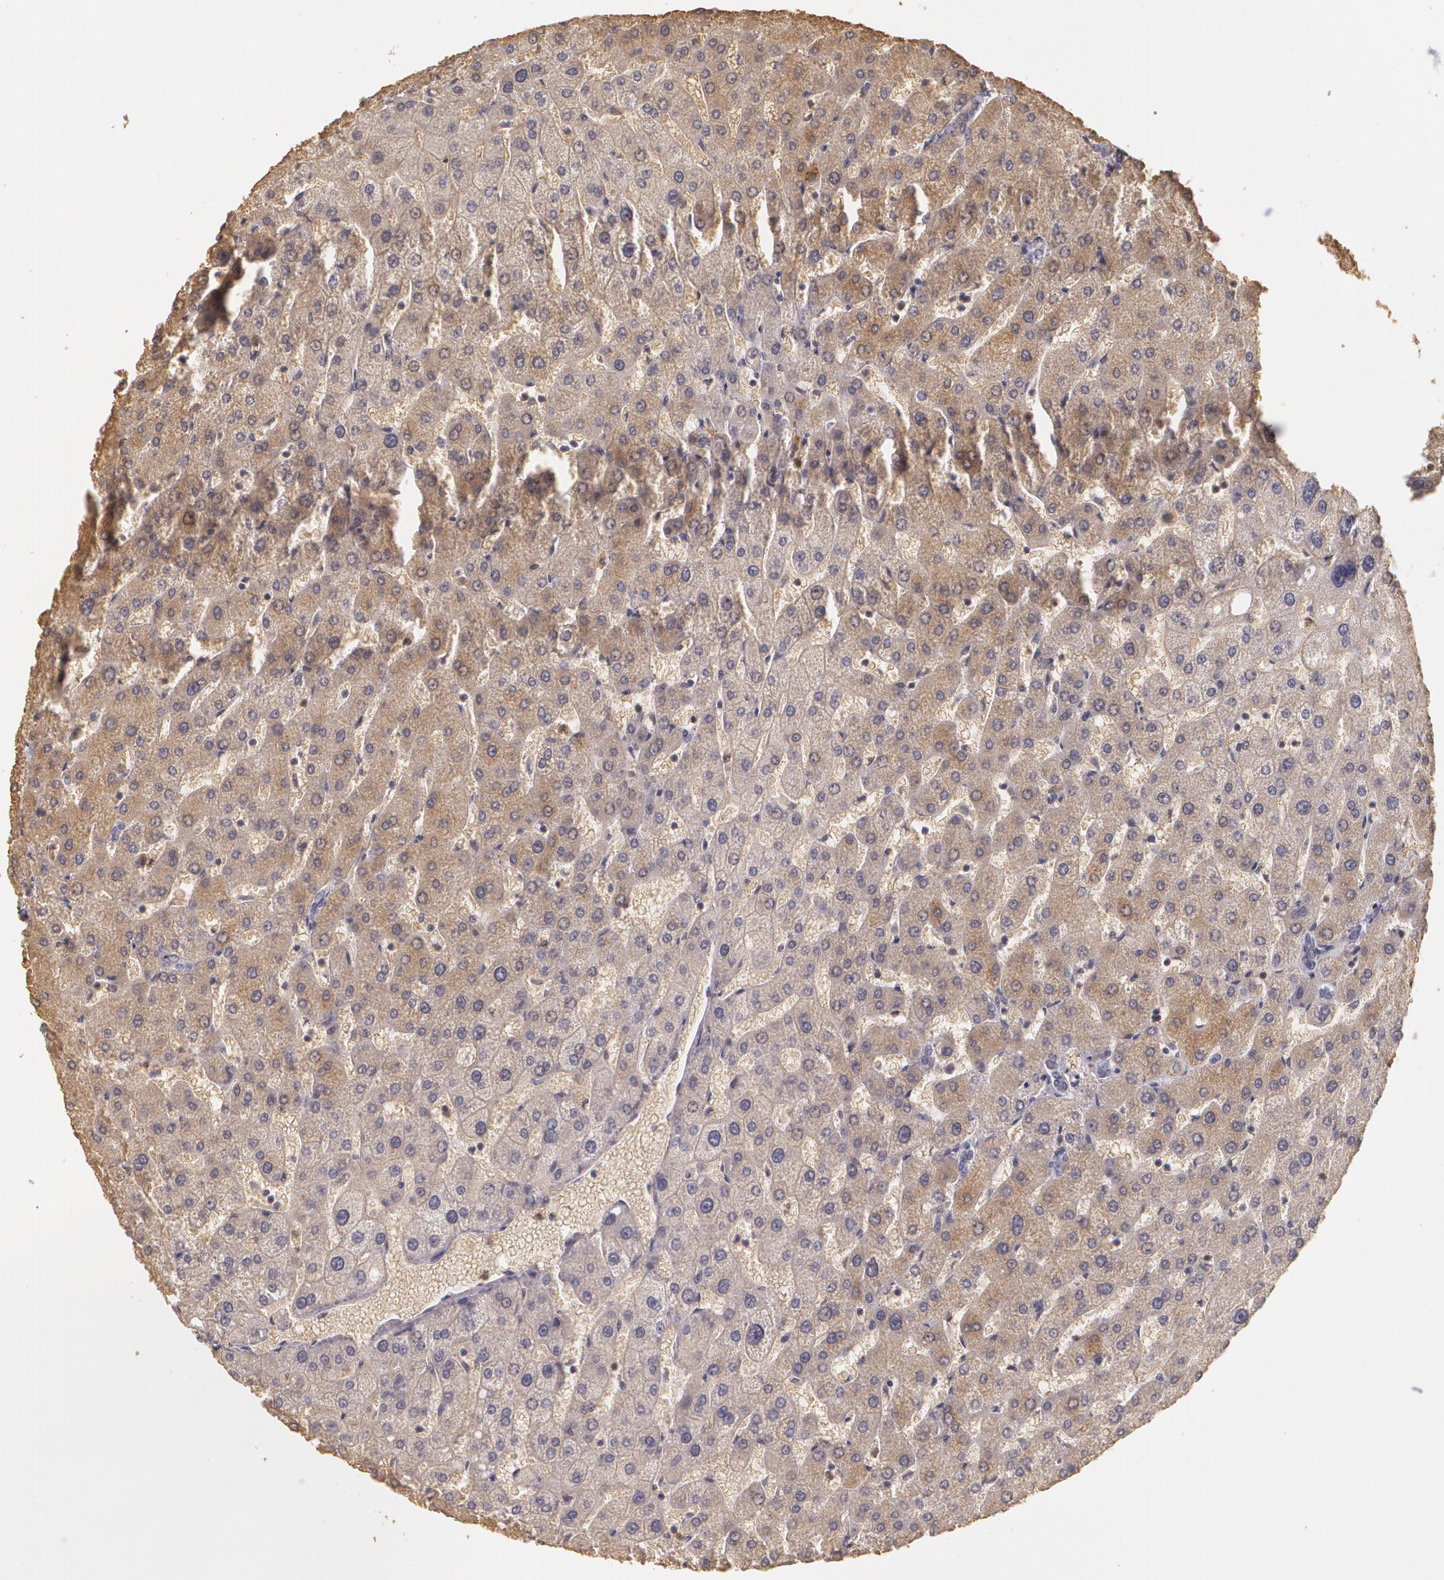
{"staining": {"intensity": "moderate", "quantity": ">75%", "location": "cytoplasmic/membranous"}, "tissue": "liver", "cell_type": "Hepatocytes", "image_type": "normal", "snomed": [{"axis": "morphology", "description": "Normal tissue, NOS"}, {"axis": "topography", "description": "Liver"}], "caption": "Protein staining displays moderate cytoplasmic/membranous positivity in about >75% of hepatocytes in normal liver.", "gene": "LRG1", "patient": {"sex": "male", "age": 67}}